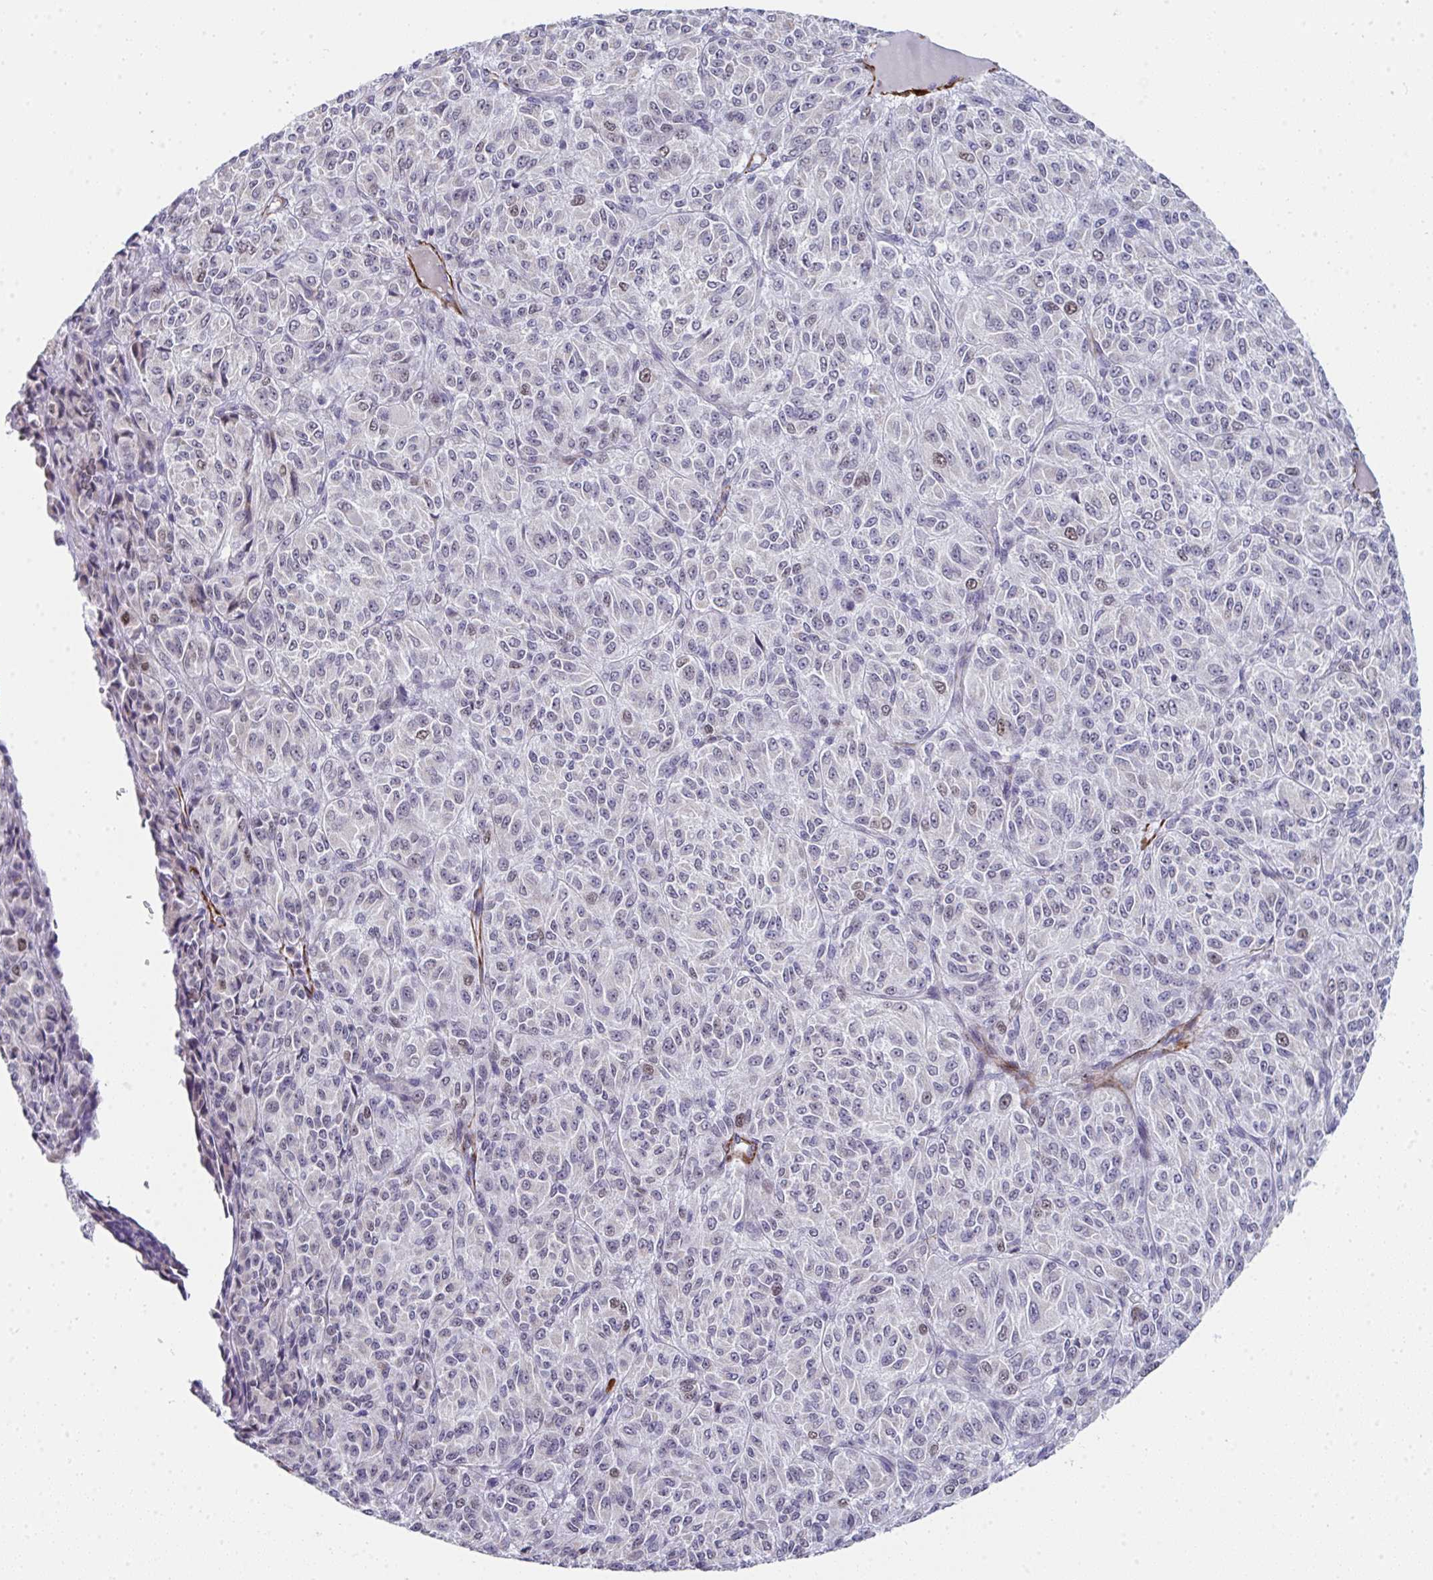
{"staining": {"intensity": "negative", "quantity": "none", "location": "none"}, "tissue": "melanoma", "cell_type": "Tumor cells", "image_type": "cancer", "snomed": [{"axis": "morphology", "description": "Malignant melanoma, Metastatic site"}, {"axis": "topography", "description": "Brain"}], "caption": "Image shows no significant protein expression in tumor cells of melanoma. (DAB (3,3'-diaminobenzidine) IHC visualized using brightfield microscopy, high magnification).", "gene": "GINS2", "patient": {"sex": "female", "age": 56}}